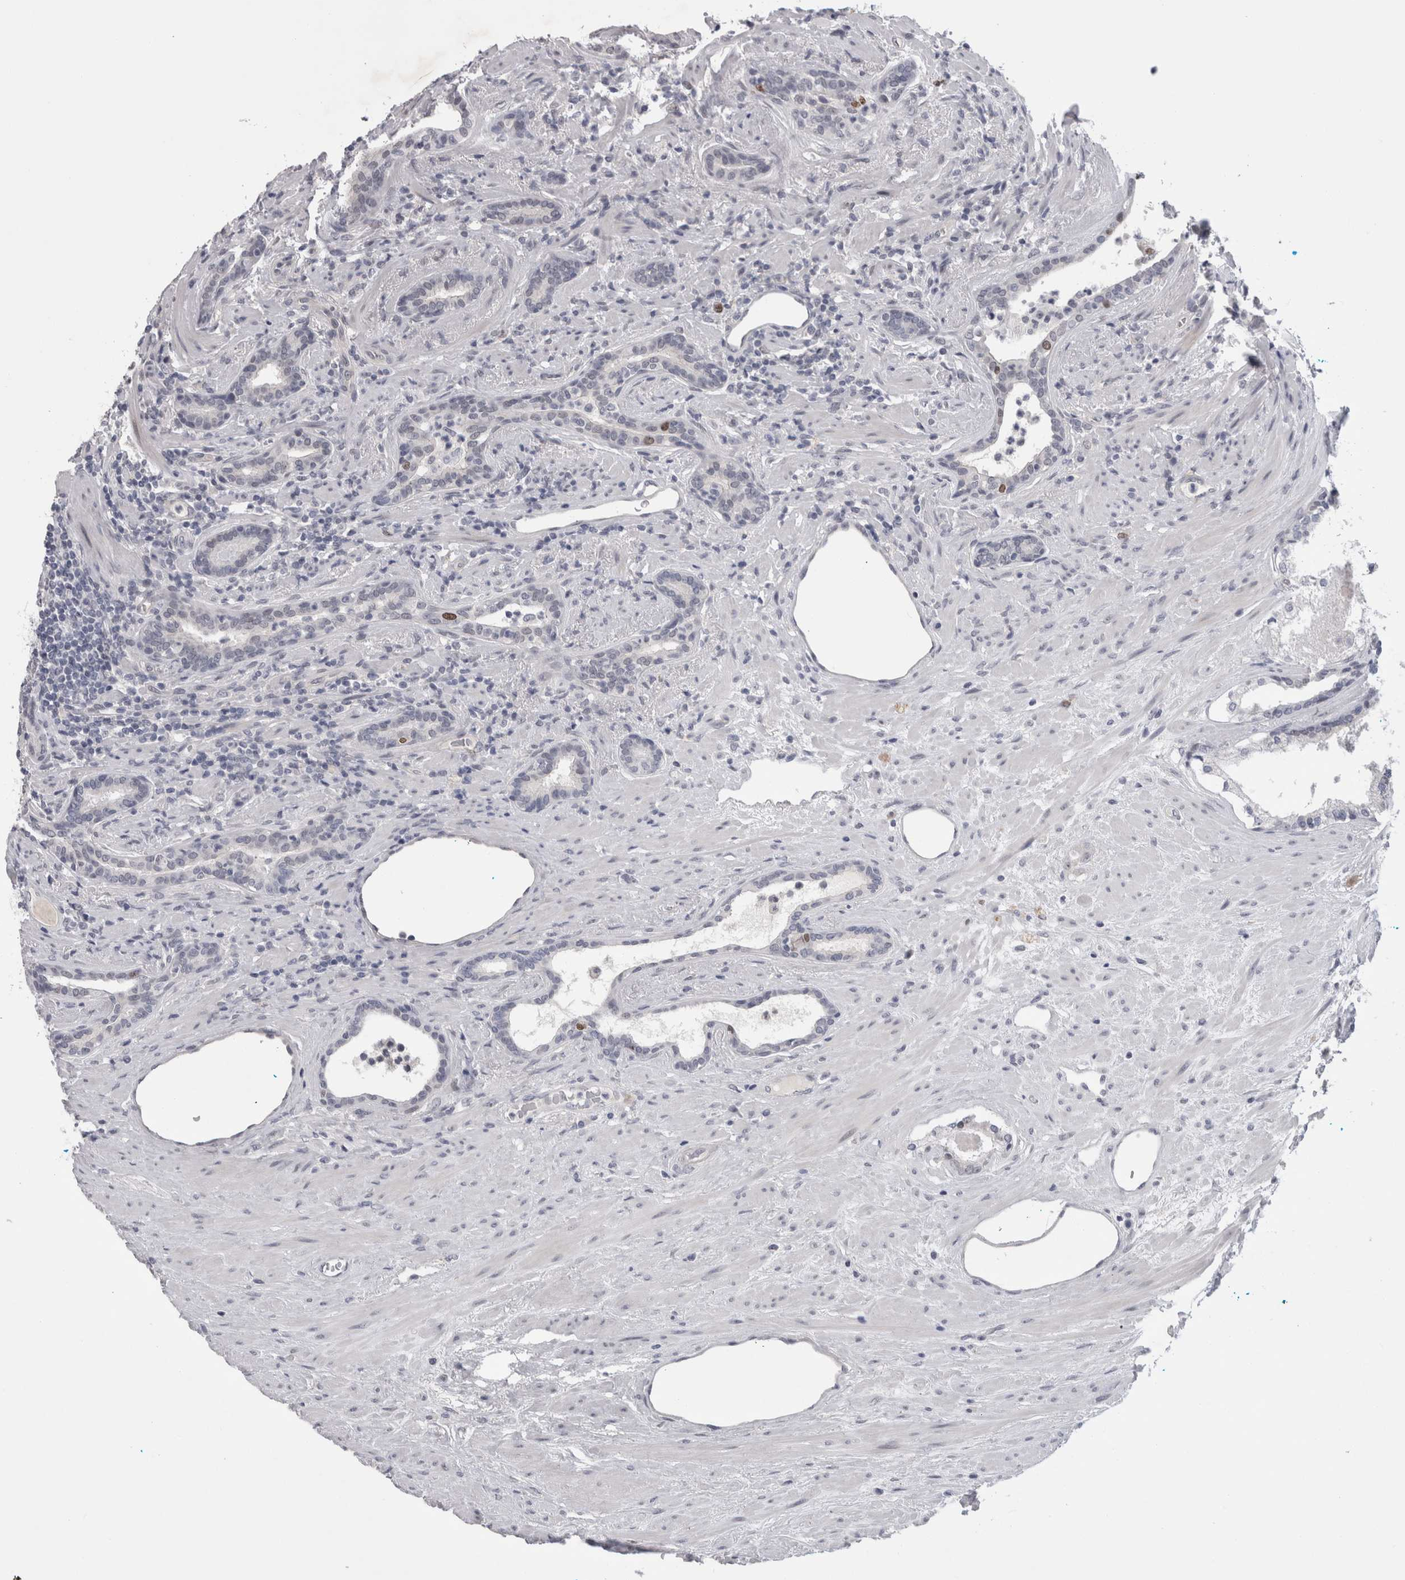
{"staining": {"intensity": "weak", "quantity": "<25%", "location": "nuclear"}, "tissue": "prostate cancer", "cell_type": "Tumor cells", "image_type": "cancer", "snomed": [{"axis": "morphology", "description": "Adenocarcinoma, High grade"}, {"axis": "topography", "description": "Prostate"}], "caption": "DAB immunohistochemical staining of human prostate adenocarcinoma (high-grade) exhibits no significant positivity in tumor cells.", "gene": "KIF18B", "patient": {"sex": "male", "age": 71}}